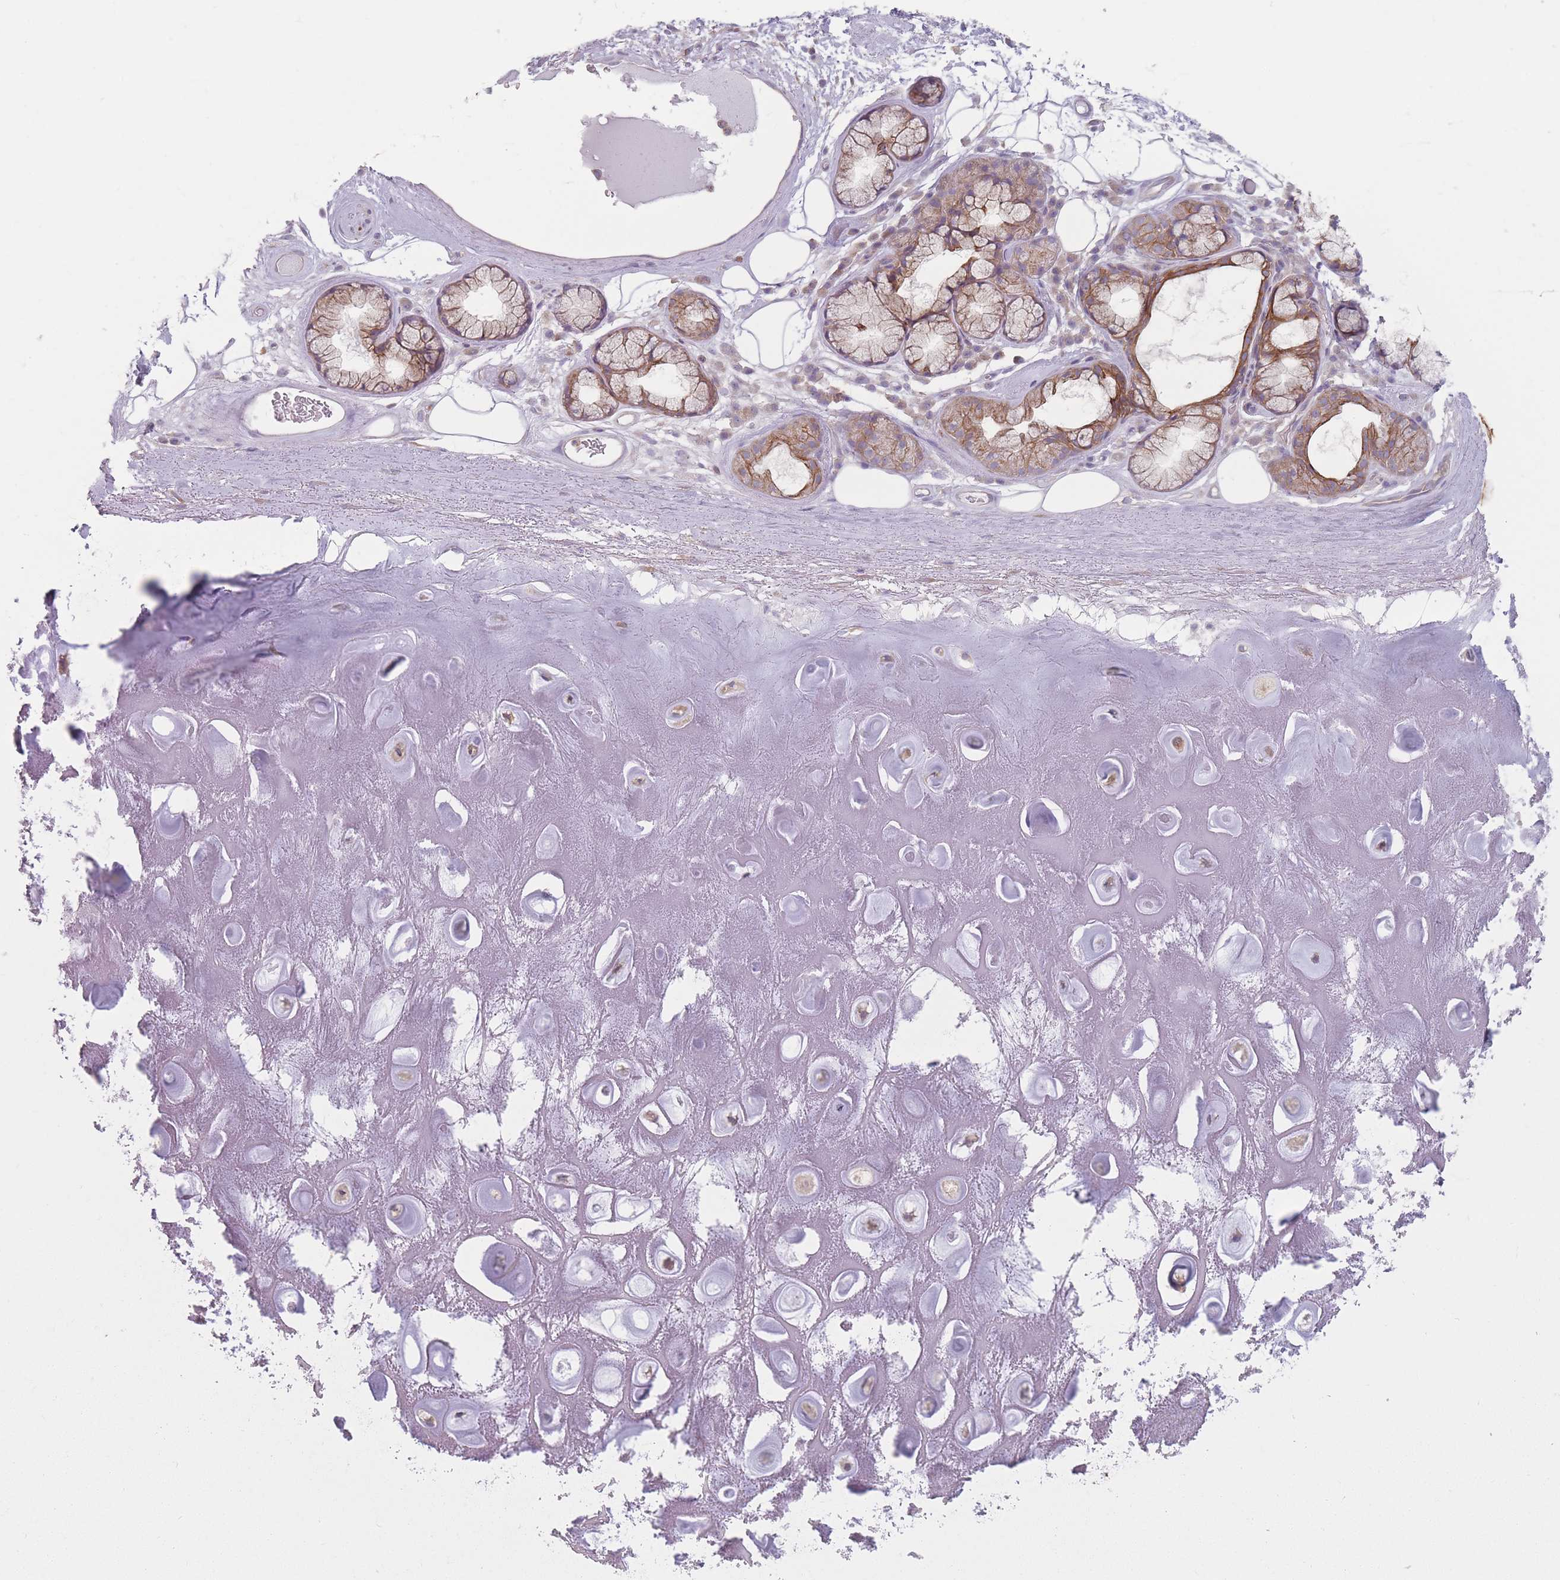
{"staining": {"intensity": "negative", "quantity": "none", "location": "none"}, "tissue": "adipose tissue", "cell_type": "Adipocytes", "image_type": "normal", "snomed": [{"axis": "morphology", "description": "Normal tissue, NOS"}, {"axis": "topography", "description": "Cartilage tissue"}], "caption": "High power microscopy histopathology image of an IHC photomicrograph of unremarkable adipose tissue, revealing no significant positivity in adipocytes.", "gene": "HSBP1L1", "patient": {"sex": "male", "age": 81}}